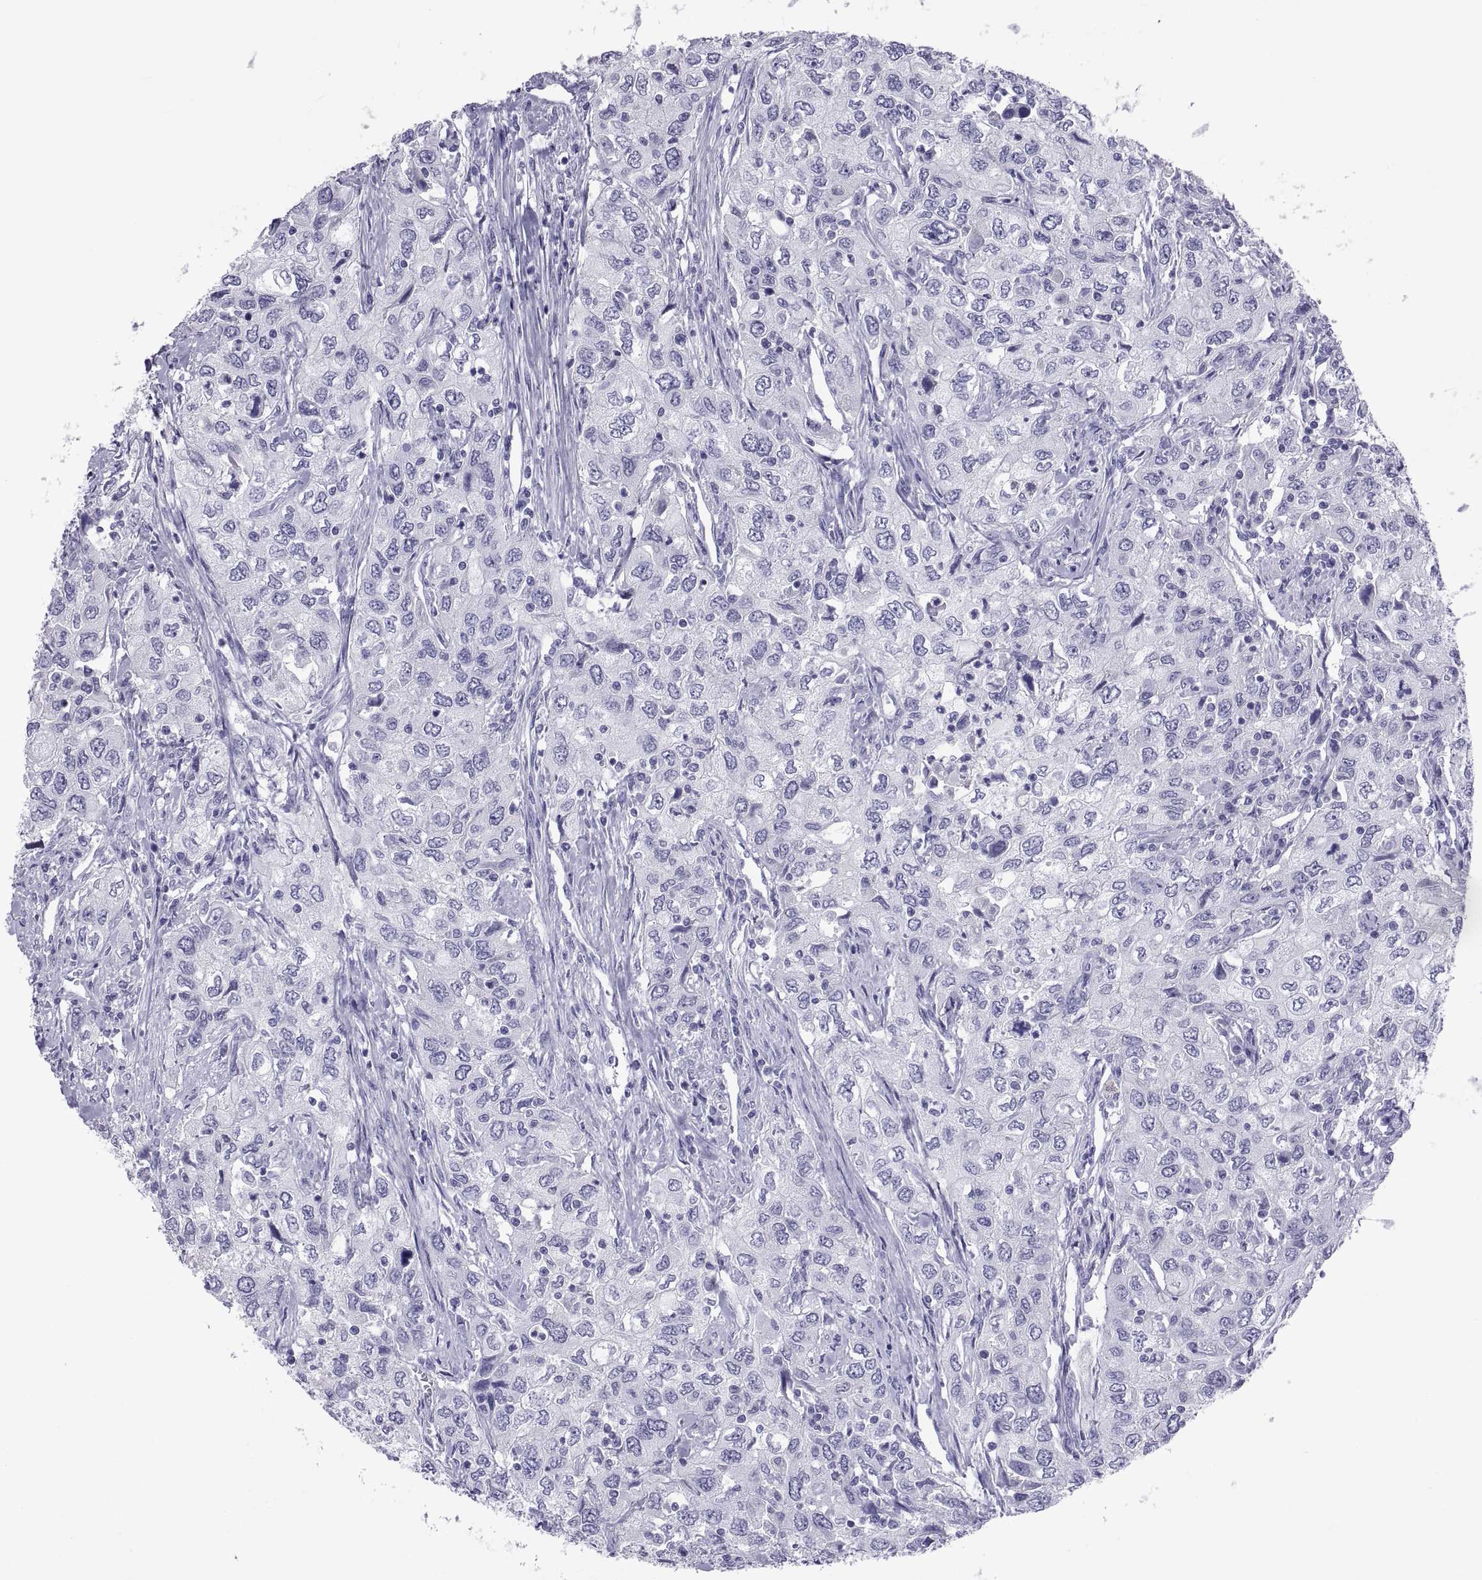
{"staining": {"intensity": "negative", "quantity": "none", "location": "none"}, "tissue": "urothelial cancer", "cell_type": "Tumor cells", "image_type": "cancer", "snomed": [{"axis": "morphology", "description": "Urothelial carcinoma, High grade"}, {"axis": "topography", "description": "Urinary bladder"}], "caption": "IHC micrograph of neoplastic tissue: human high-grade urothelial carcinoma stained with DAB reveals no significant protein positivity in tumor cells.", "gene": "NPTX2", "patient": {"sex": "male", "age": 76}}